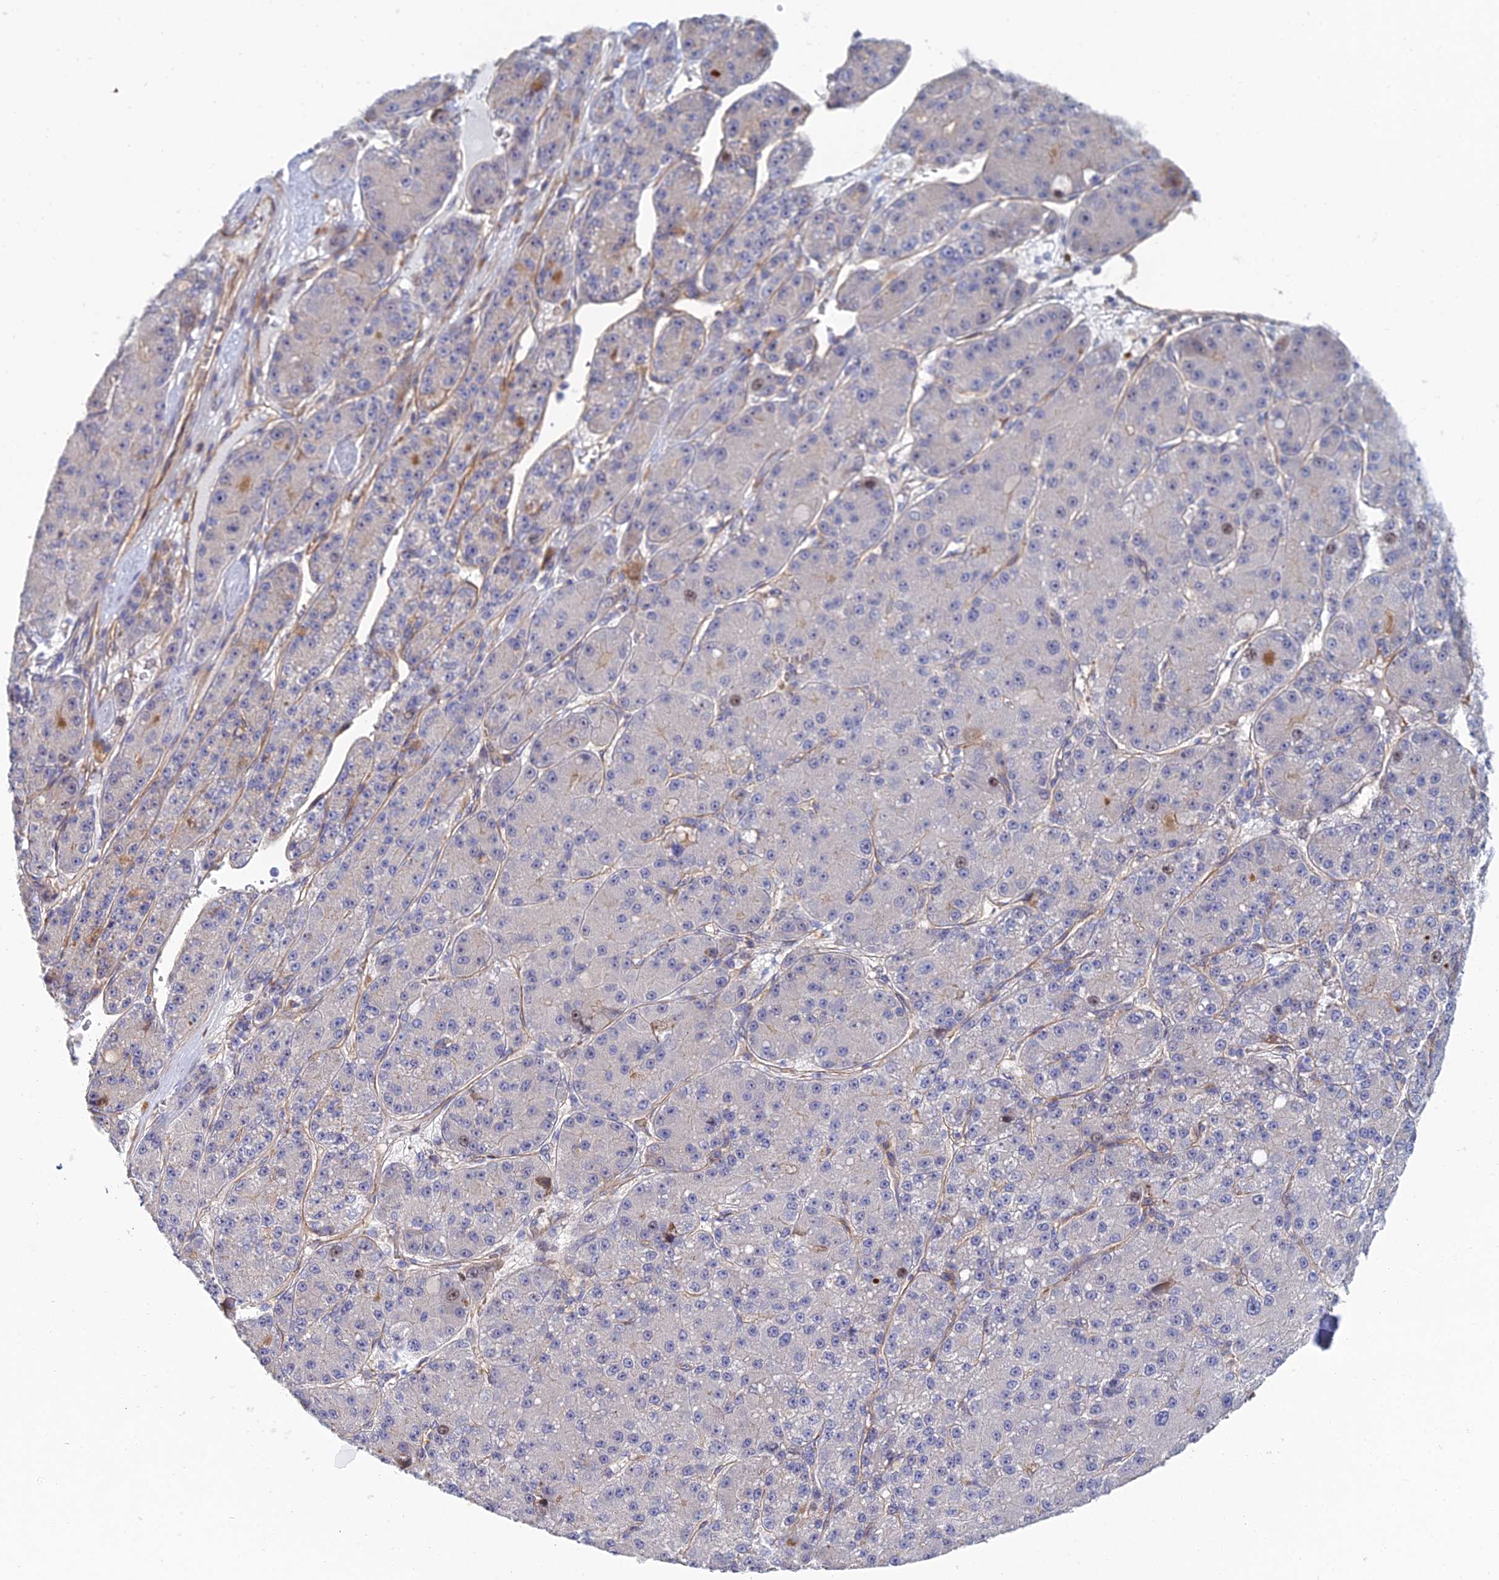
{"staining": {"intensity": "negative", "quantity": "none", "location": "none"}, "tissue": "liver cancer", "cell_type": "Tumor cells", "image_type": "cancer", "snomed": [{"axis": "morphology", "description": "Carcinoma, Hepatocellular, NOS"}, {"axis": "topography", "description": "Liver"}], "caption": "Protein analysis of hepatocellular carcinoma (liver) shows no significant positivity in tumor cells.", "gene": "TRIM43B", "patient": {"sex": "male", "age": 67}}